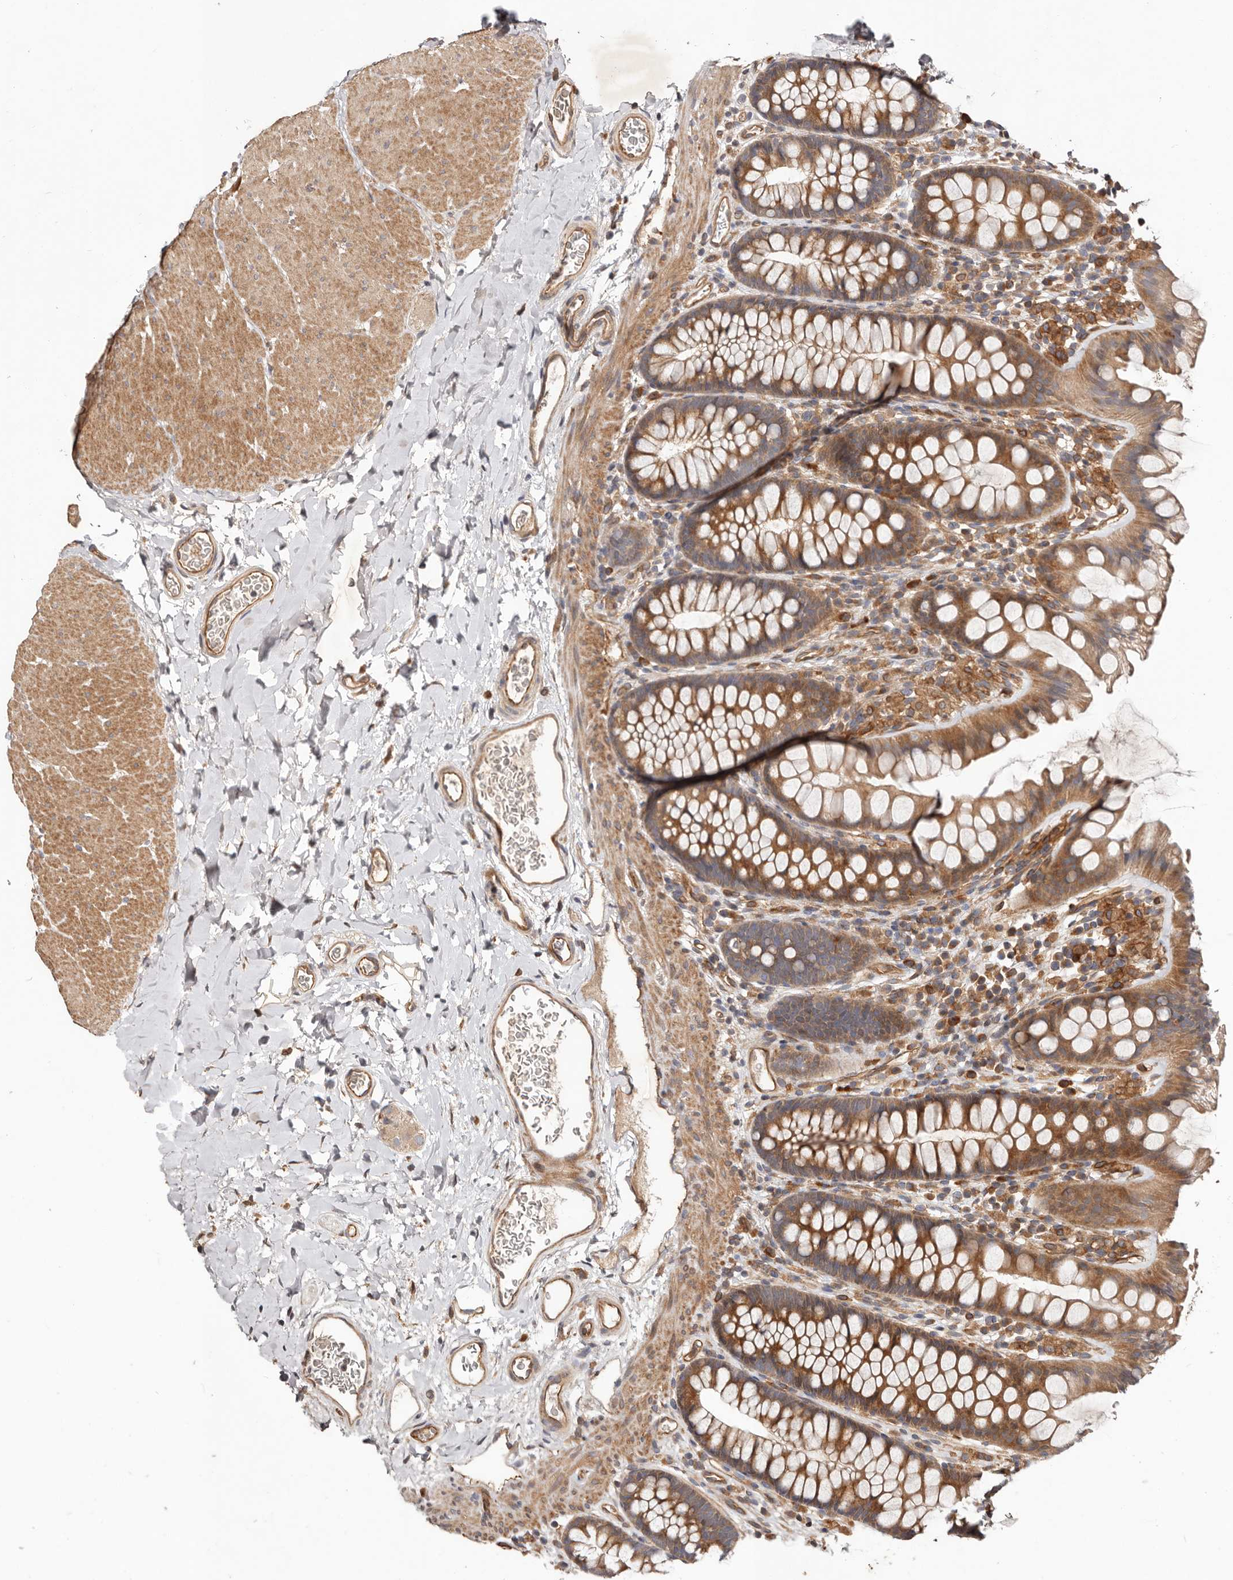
{"staining": {"intensity": "moderate", "quantity": ">75%", "location": "cytoplasmic/membranous"}, "tissue": "colon", "cell_type": "Endothelial cells", "image_type": "normal", "snomed": [{"axis": "morphology", "description": "Normal tissue, NOS"}, {"axis": "topography", "description": "Colon"}], "caption": "IHC image of normal colon: human colon stained using IHC displays medium levels of moderate protein expression localized specifically in the cytoplasmic/membranous of endothelial cells, appearing as a cytoplasmic/membranous brown color.", "gene": "MACF1", "patient": {"sex": "female", "age": 62}}